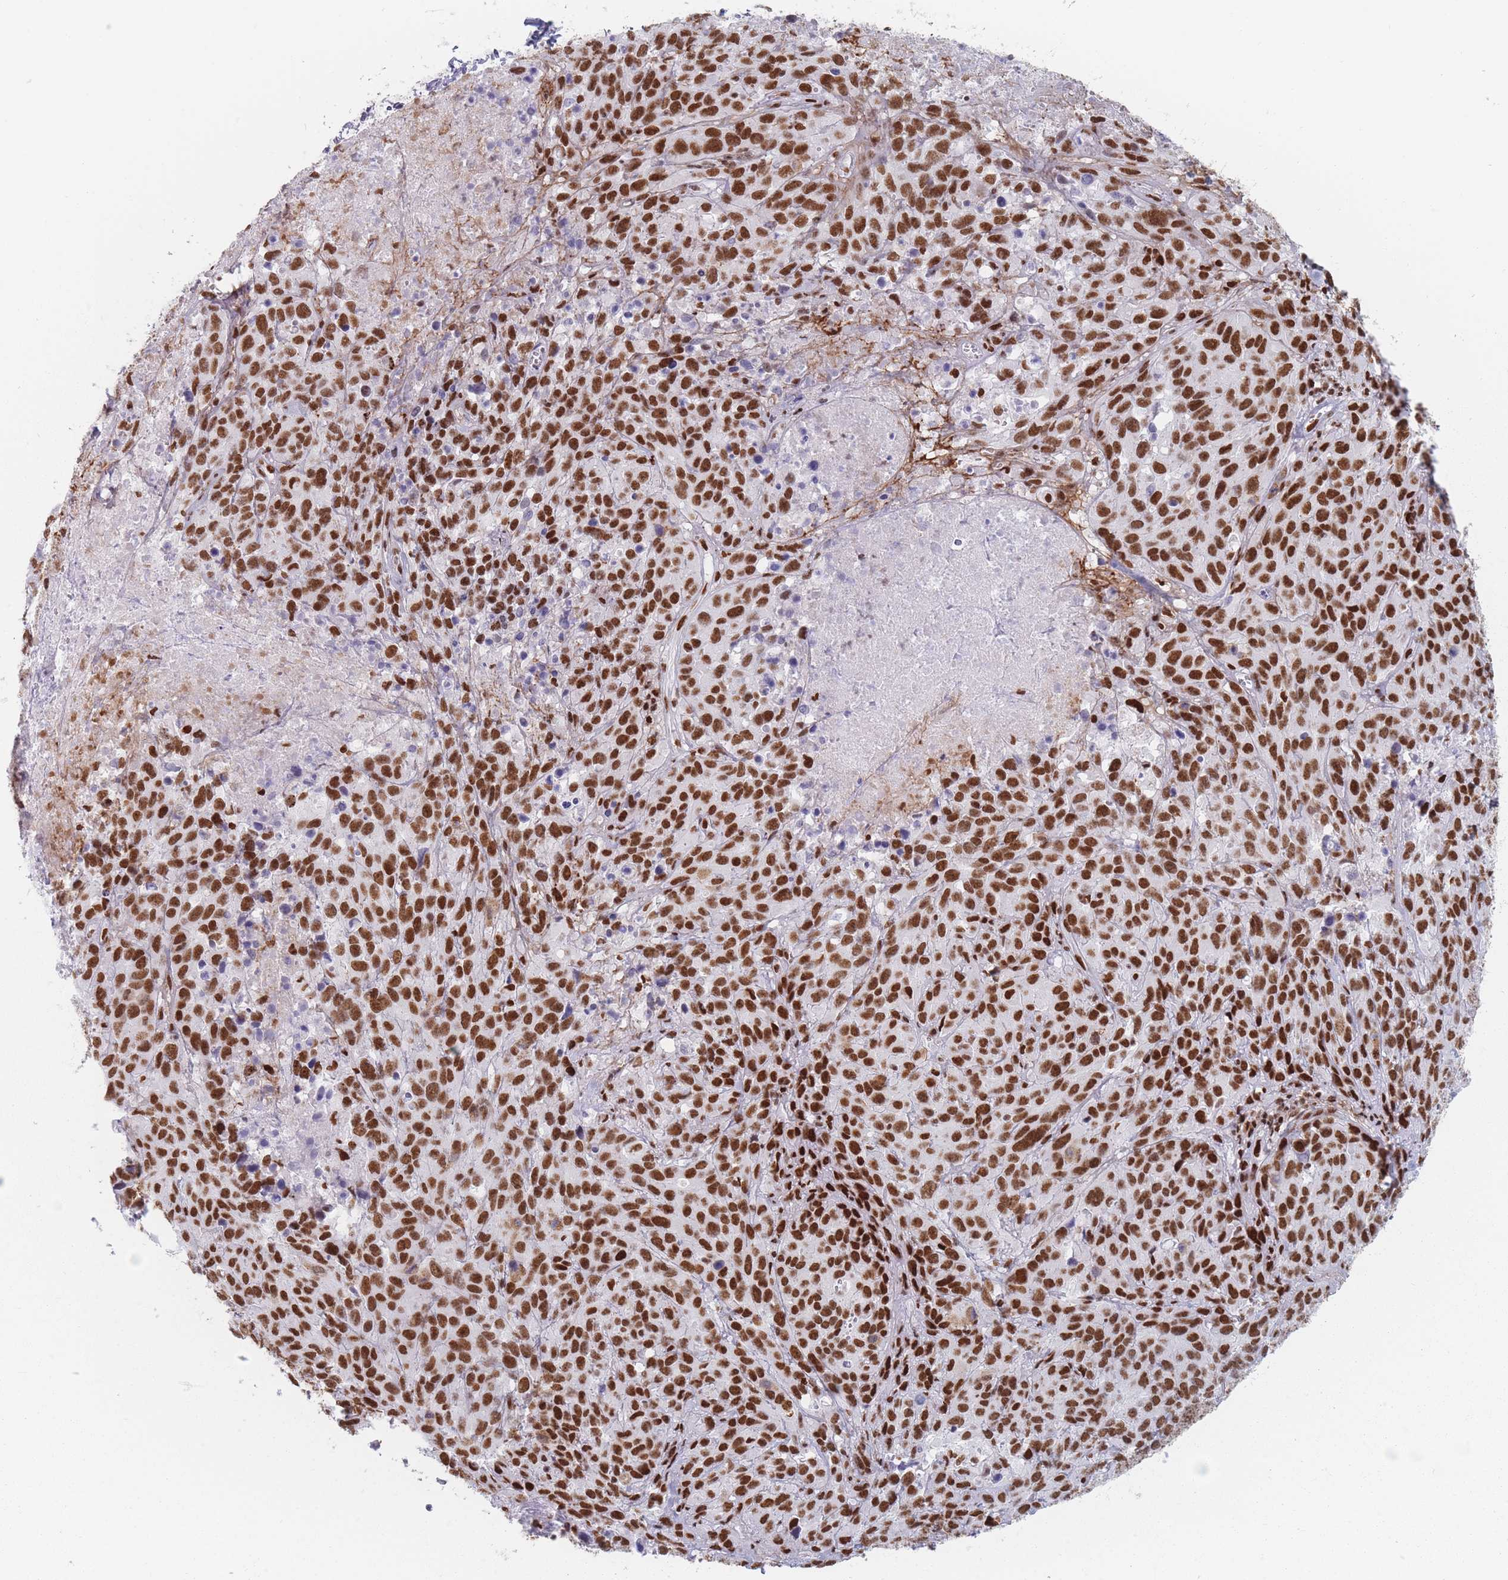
{"staining": {"intensity": "strong", "quantity": ">75%", "location": "nuclear"}, "tissue": "cervical cancer", "cell_type": "Tumor cells", "image_type": "cancer", "snomed": [{"axis": "morphology", "description": "Squamous cell carcinoma, NOS"}, {"axis": "topography", "description": "Cervix"}], "caption": "Squamous cell carcinoma (cervical) stained with immunohistochemistry exhibits strong nuclear staining in approximately >75% of tumor cells.", "gene": "SAFB2", "patient": {"sex": "female", "age": 51}}